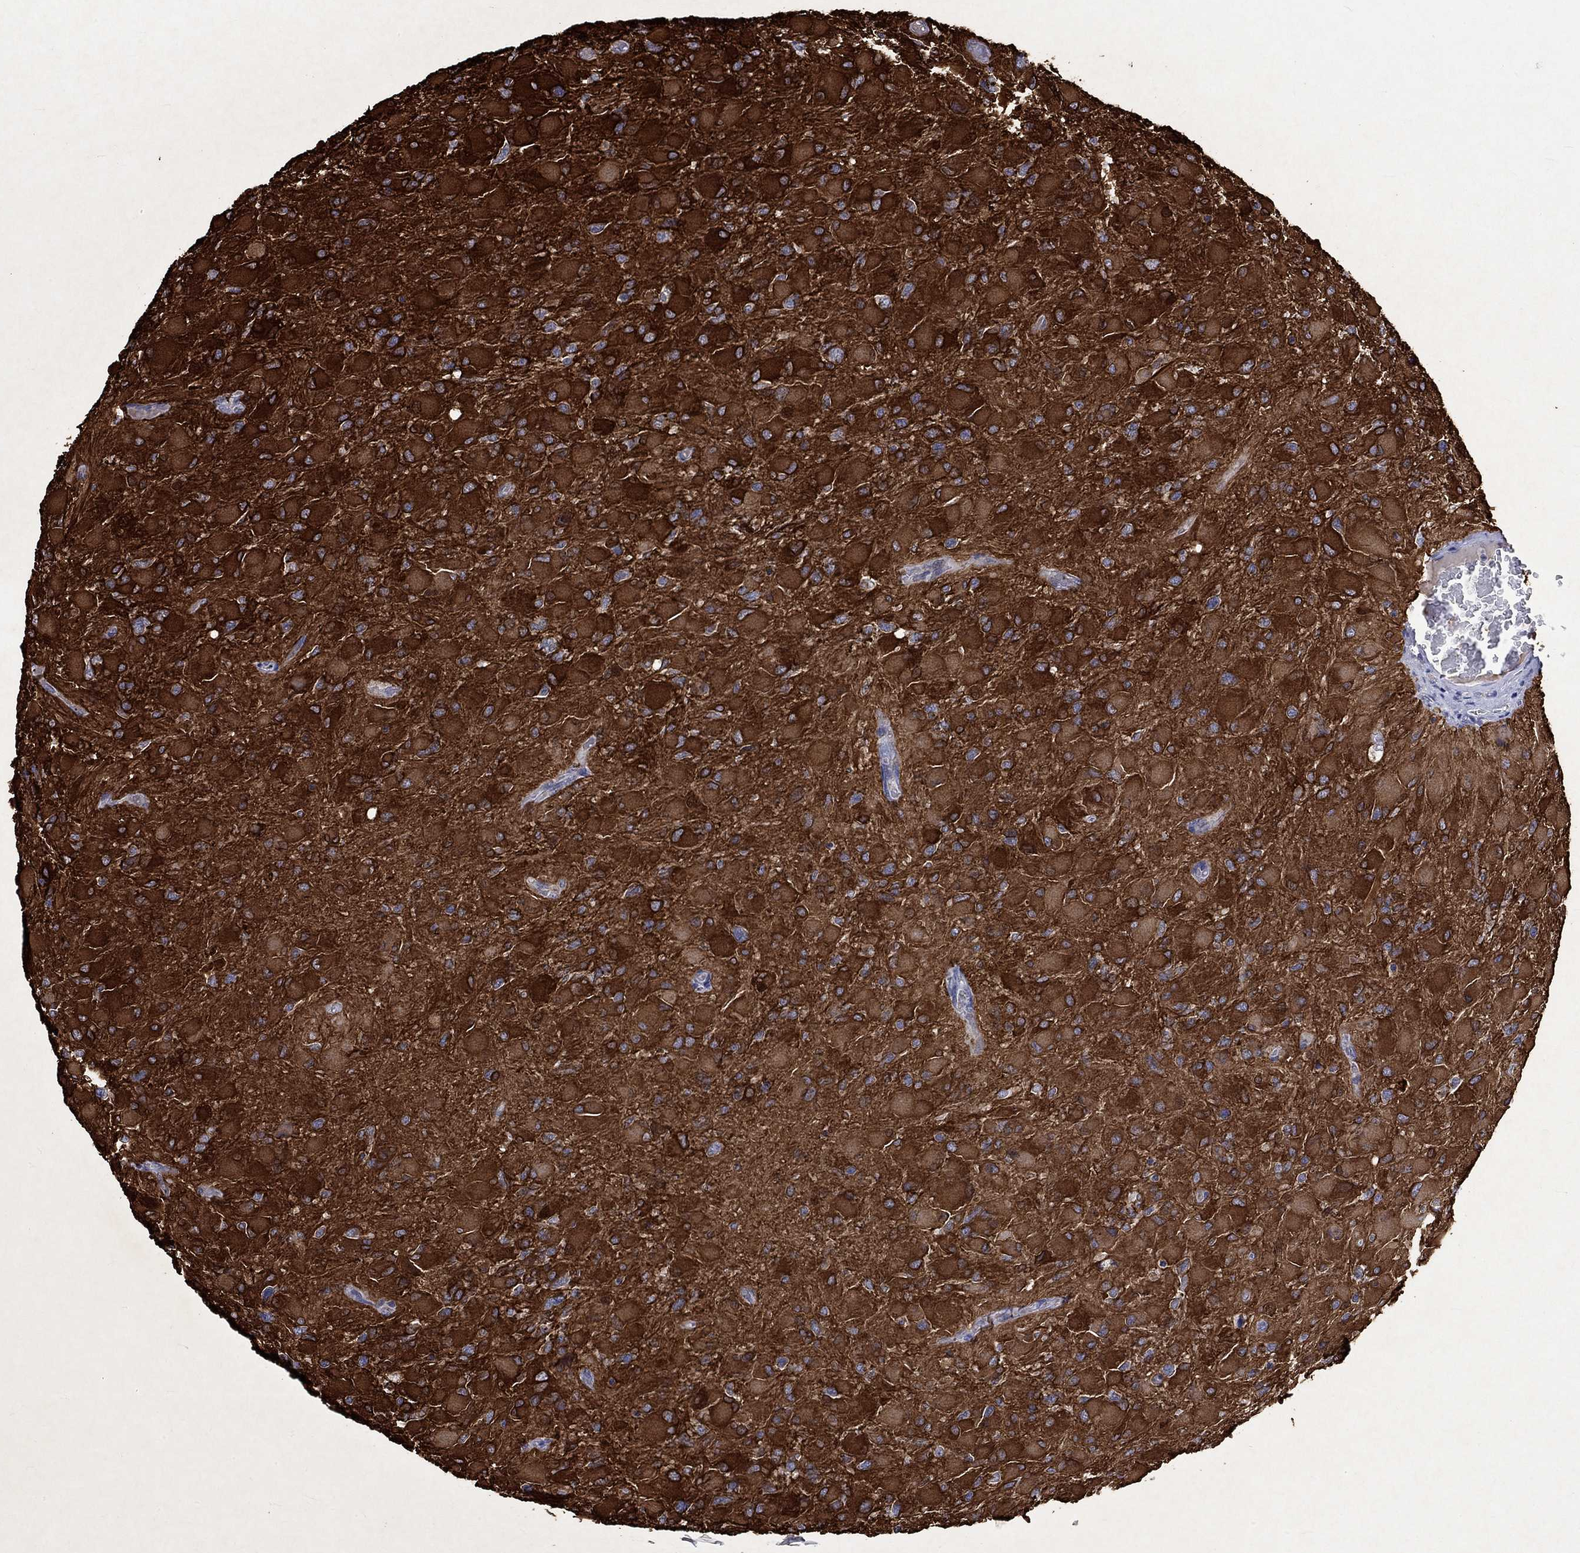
{"staining": {"intensity": "strong", "quantity": "25%-75%", "location": "cytoplasmic/membranous"}, "tissue": "glioma", "cell_type": "Tumor cells", "image_type": "cancer", "snomed": [{"axis": "morphology", "description": "Glioma, malignant, High grade"}, {"axis": "topography", "description": "Cerebral cortex"}], "caption": "Strong cytoplasmic/membranous protein expression is appreciated in about 25%-75% of tumor cells in high-grade glioma (malignant). Nuclei are stained in blue.", "gene": "CRYAB", "patient": {"sex": "female", "age": 36}}